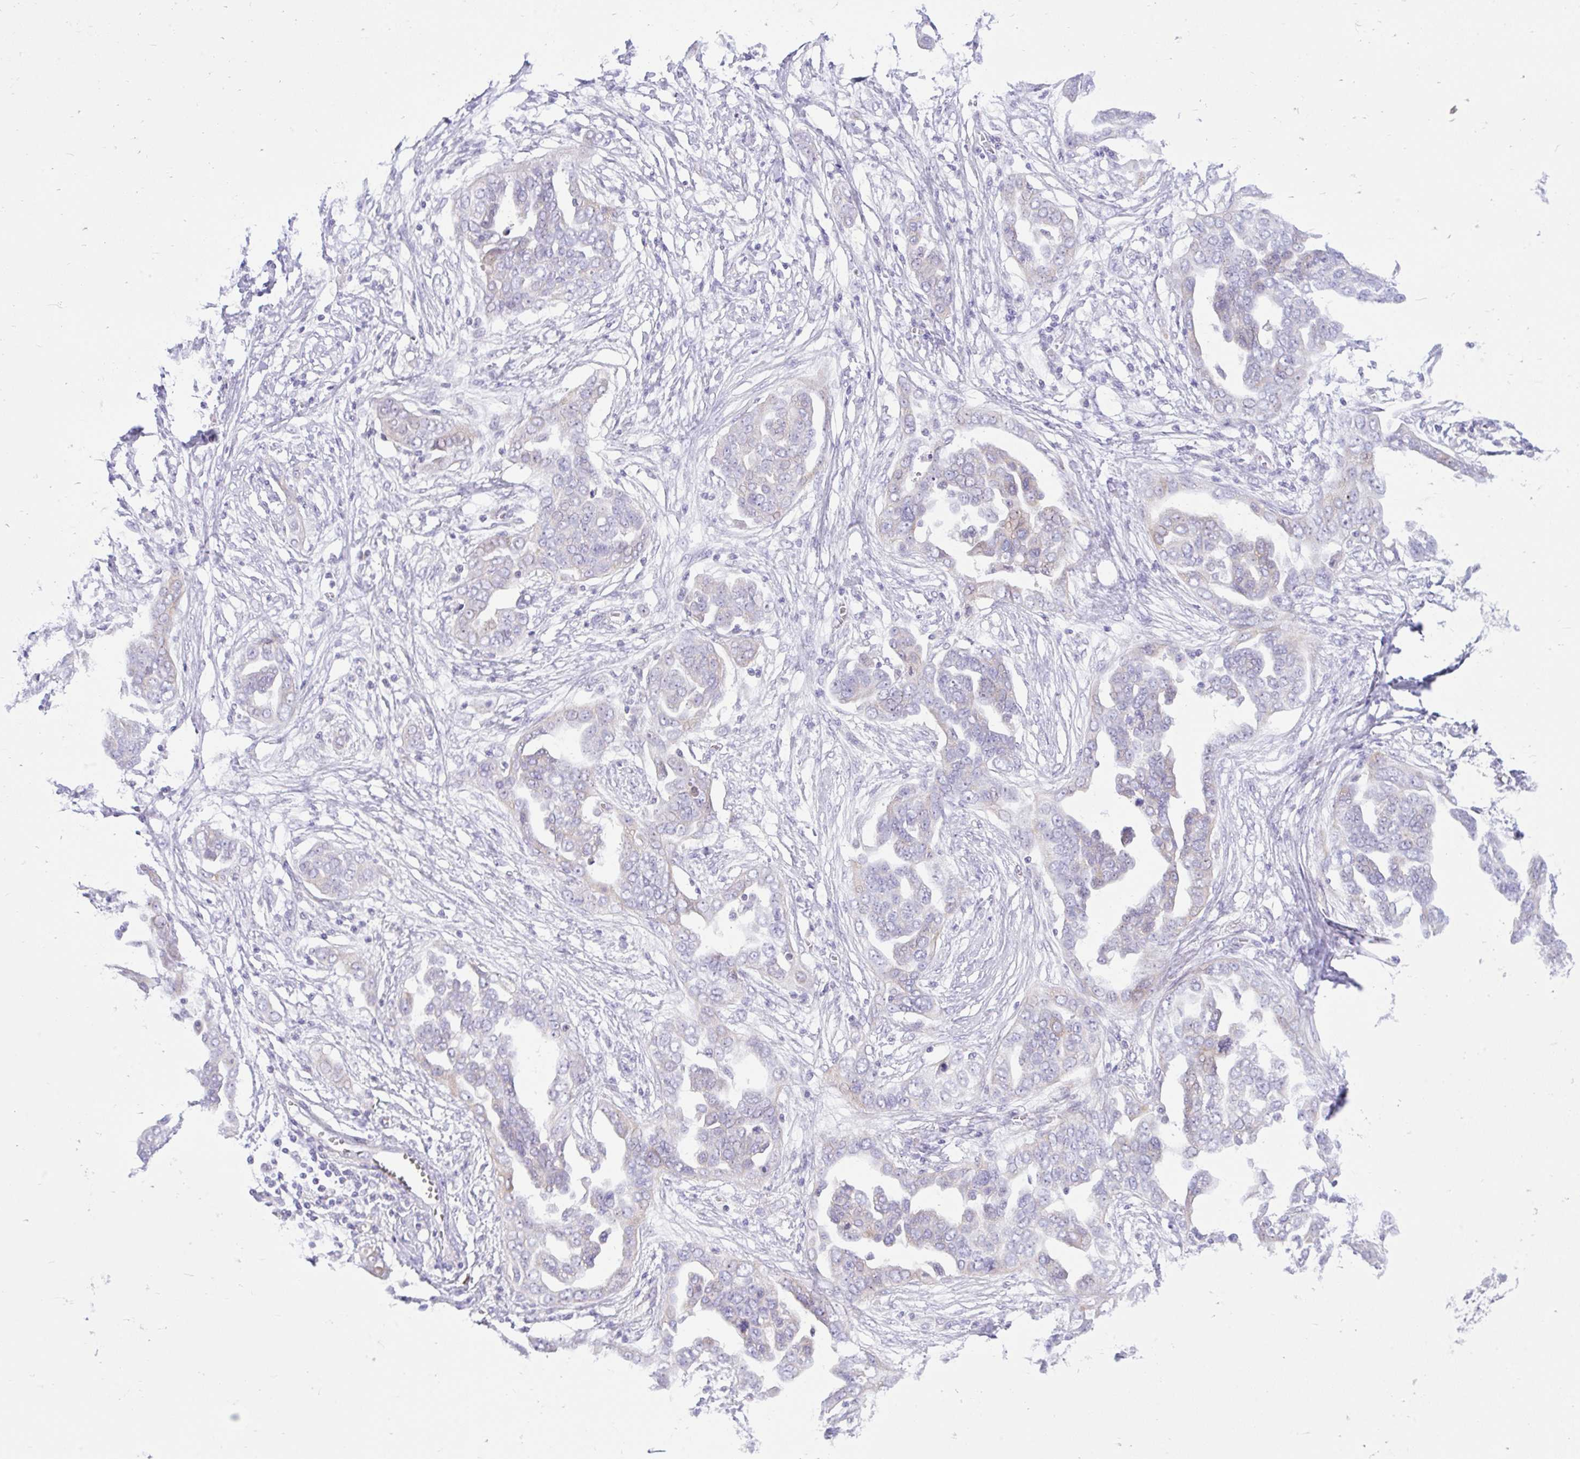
{"staining": {"intensity": "moderate", "quantity": "<25%", "location": "cytoplasmic/membranous"}, "tissue": "ovarian cancer", "cell_type": "Tumor cells", "image_type": "cancer", "snomed": [{"axis": "morphology", "description": "Cystadenocarcinoma, serous, NOS"}, {"axis": "topography", "description": "Ovary"}], "caption": "This histopathology image exhibits immunohistochemistry staining of human ovarian cancer, with low moderate cytoplasmic/membranous staining in about <25% of tumor cells.", "gene": "ZNF101", "patient": {"sex": "female", "age": 59}}